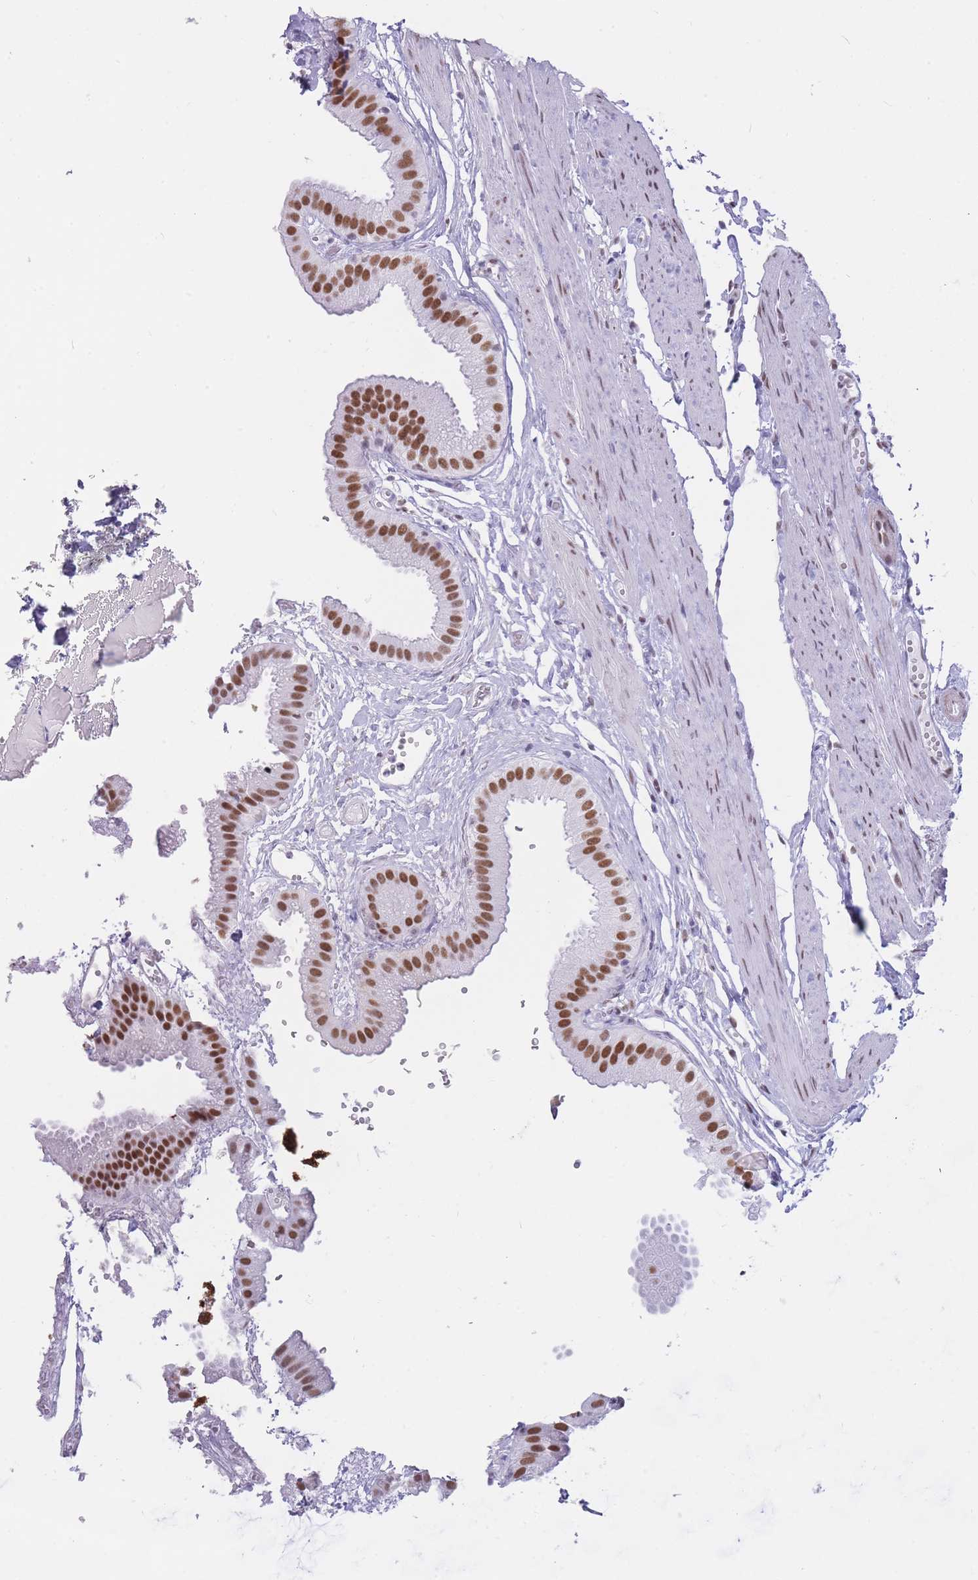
{"staining": {"intensity": "strong", "quantity": ">75%", "location": "nuclear"}, "tissue": "gallbladder", "cell_type": "Glandular cells", "image_type": "normal", "snomed": [{"axis": "morphology", "description": "Normal tissue, NOS"}, {"axis": "topography", "description": "Gallbladder"}], "caption": "Glandular cells reveal high levels of strong nuclear staining in about >75% of cells in normal human gallbladder. Nuclei are stained in blue.", "gene": "HNRNPUL1", "patient": {"sex": "female", "age": 61}}